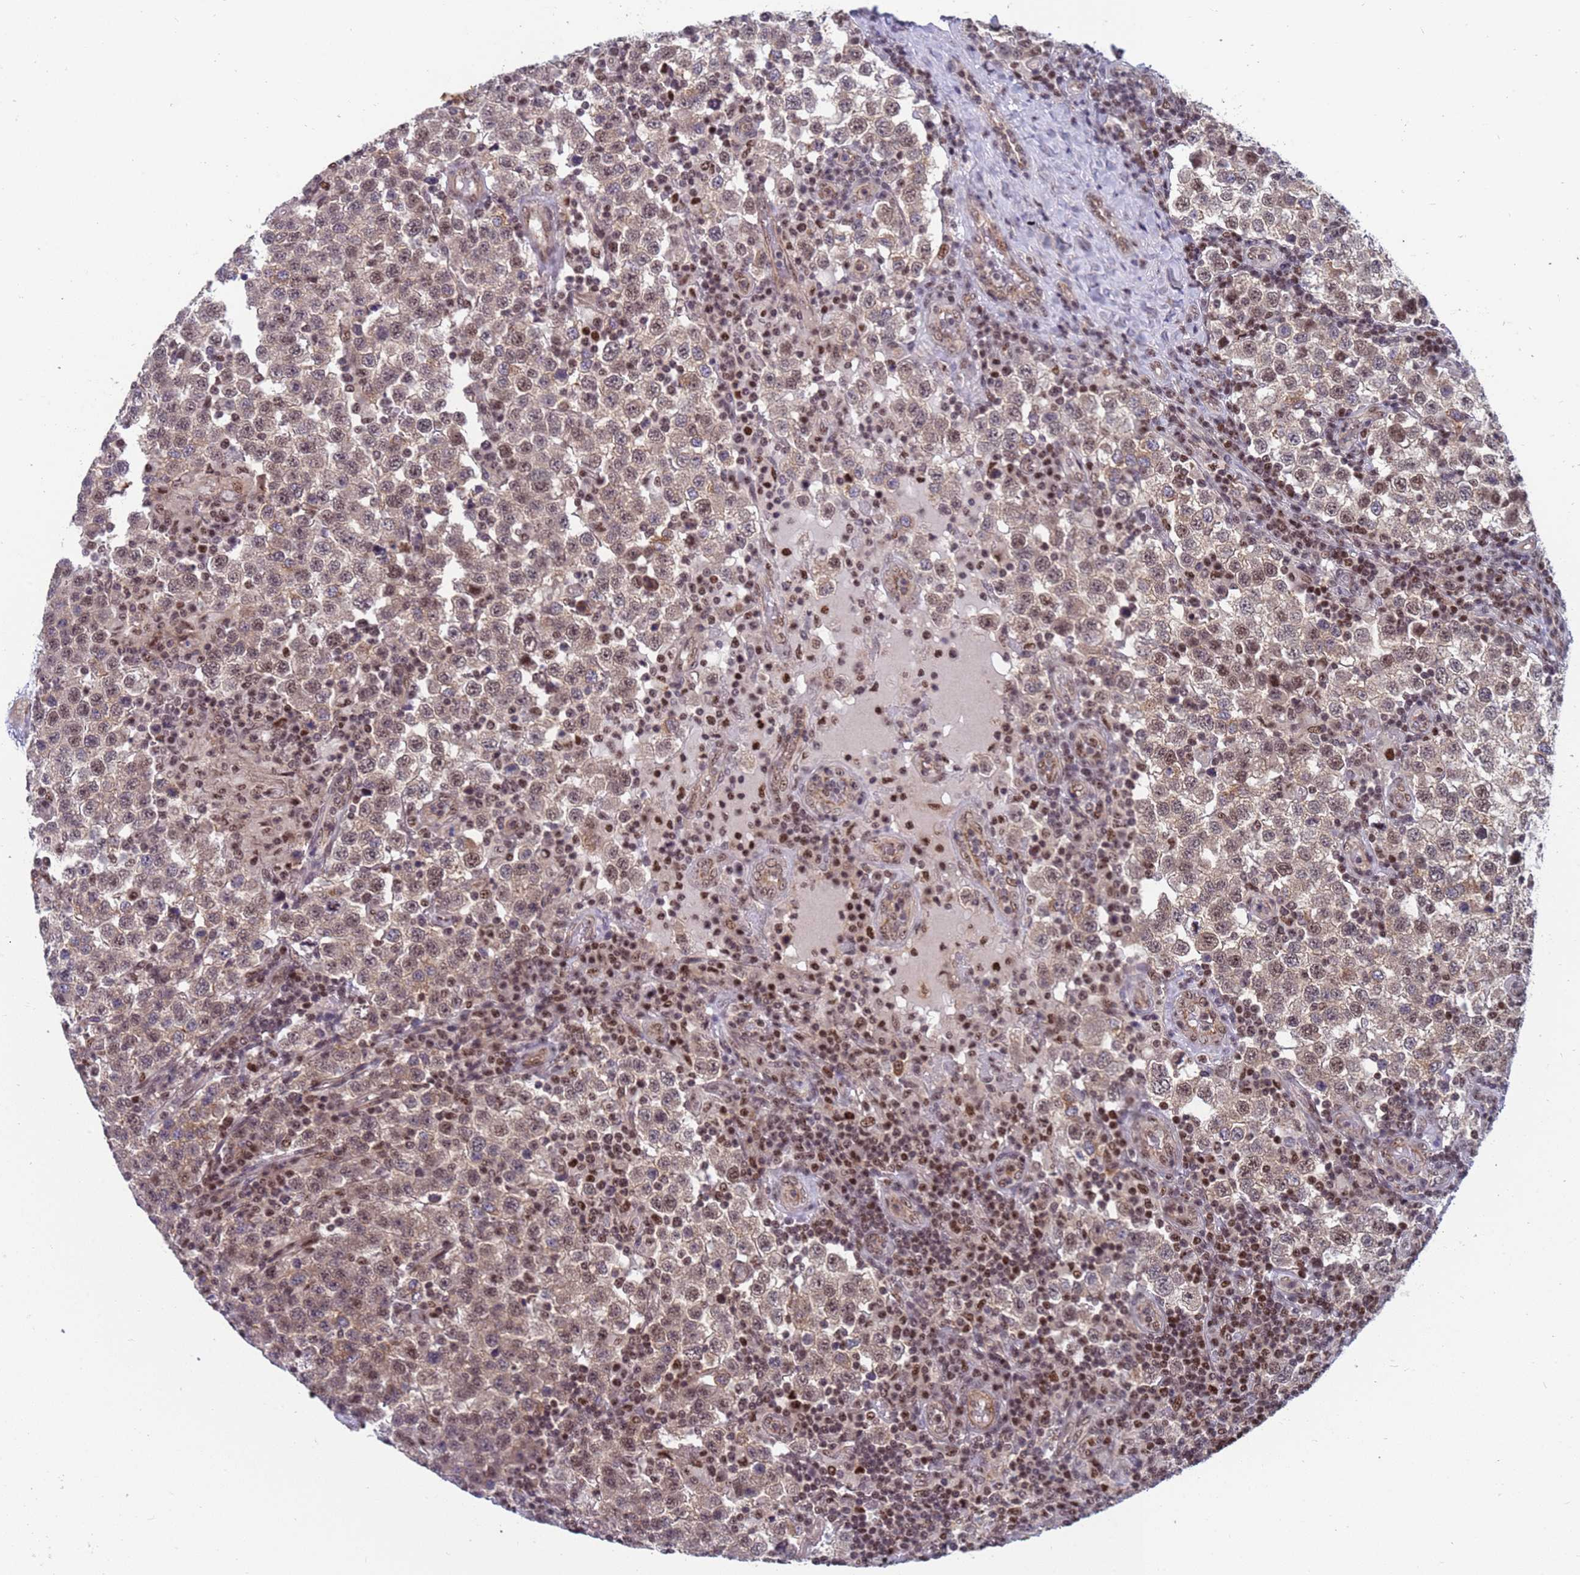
{"staining": {"intensity": "moderate", "quantity": ">75%", "location": "cytoplasmic/membranous,nuclear"}, "tissue": "testis cancer", "cell_type": "Tumor cells", "image_type": "cancer", "snomed": [{"axis": "morphology", "description": "Seminoma, NOS"}, {"axis": "topography", "description": "Testis"}], "caption": "This is an image of IHC staining of seminoma (testis), which shows moderate positivity in the cytoplasmic/membranous and nuclear of tumor cells.", "gene": "NSL1", "patient": {"sex": "male", "age": 34}}